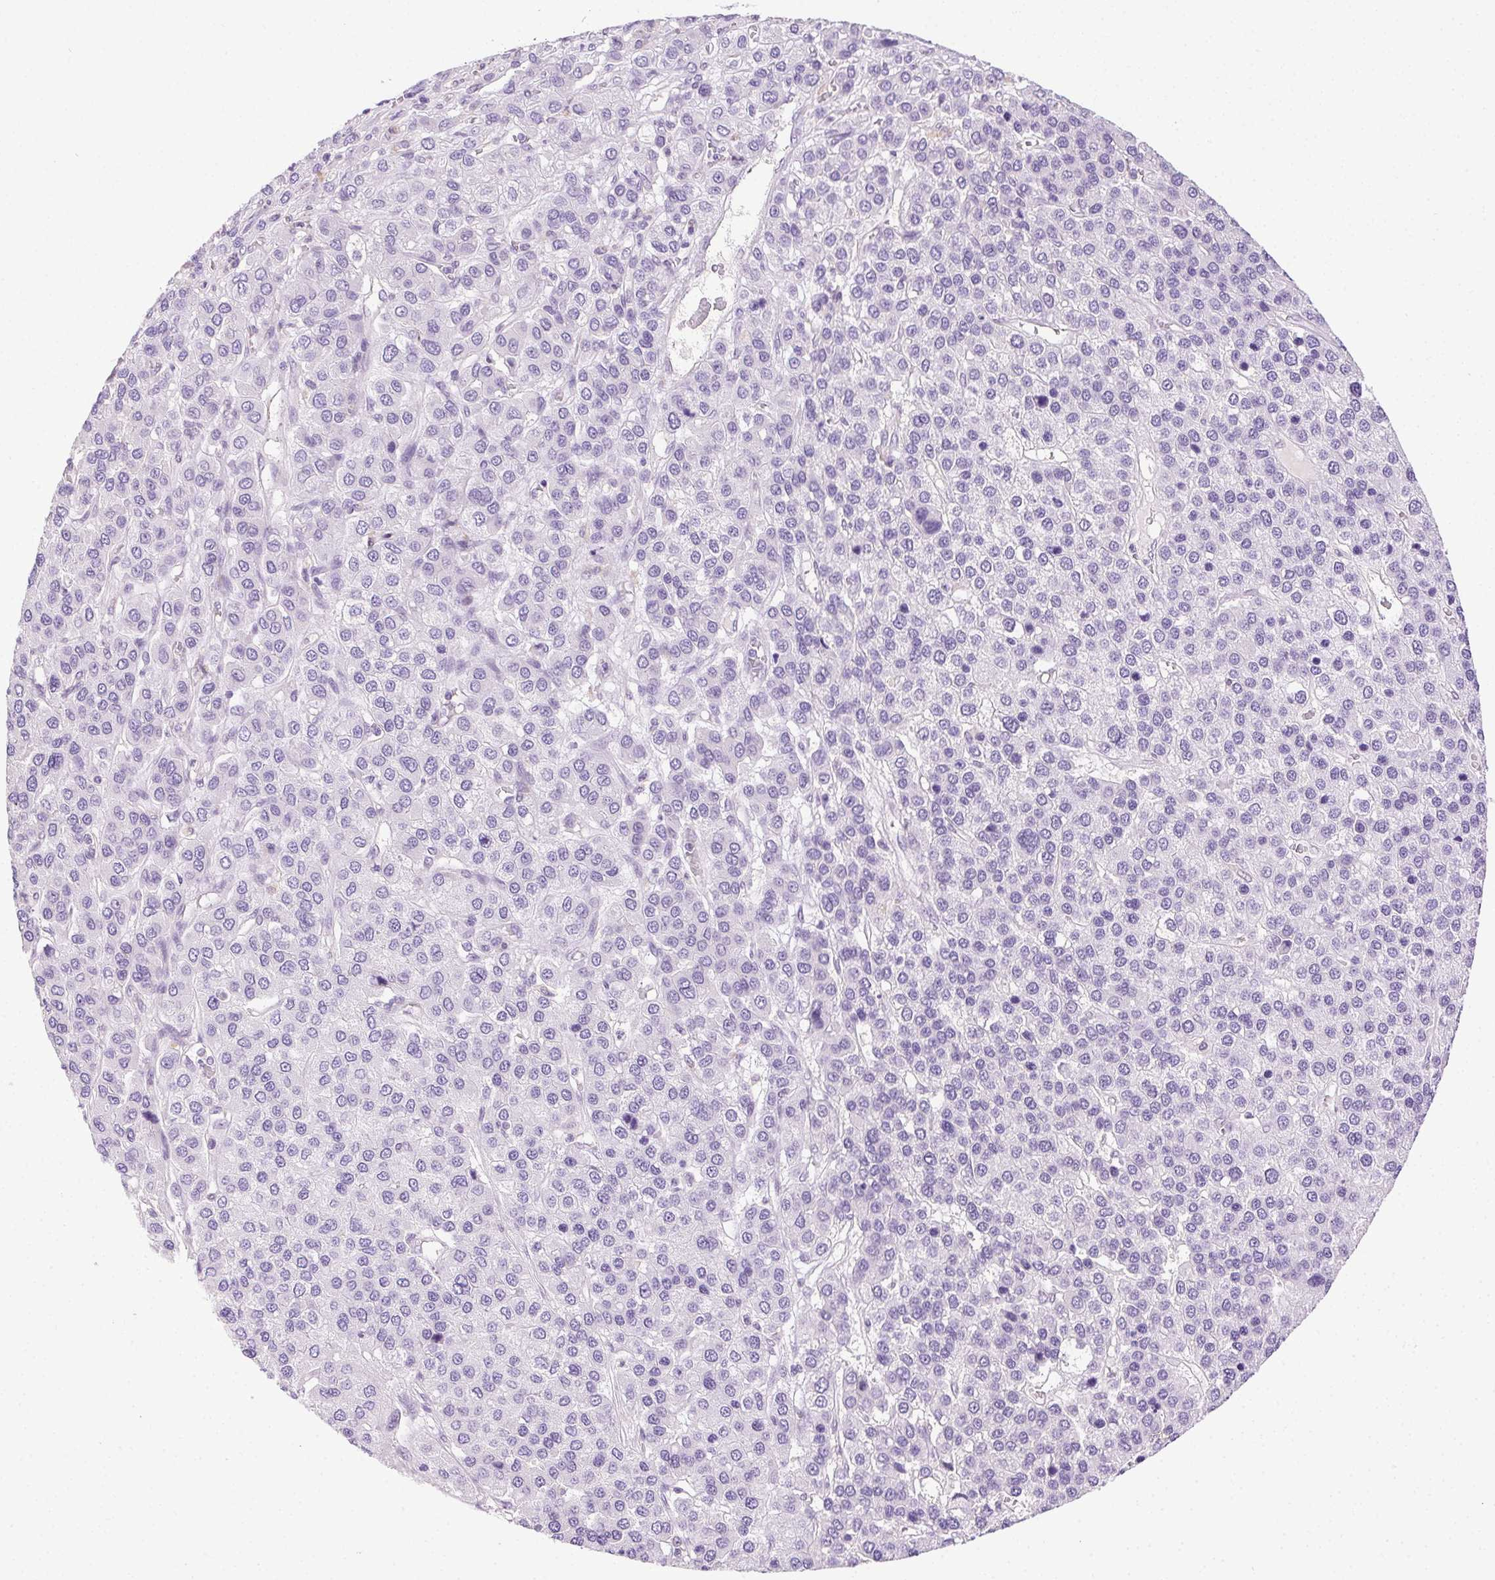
{"staining": {"intensity": "negative", "quantity": "none", "location": "none"}, "tissue": "liver cancer", "cell_type": "Tumor cells", "image_type": "cancer", "snomed": [{"axis": "morphology", "description": "Carcinoma, Hepatocellular, NOS"}, {"axis": "topography", "description": "Liver"}], "caption": "Hepatocellular carcinoma (liver) was stained to show a protein in brown. There is no significant positivity in tumor cells. (Brightfield microscopy of DAB (3,3'-diaminobenzidine) IHC at high magnification).", "gene": "SYCE2", "patient": {"sex": "female", "age": 41}}